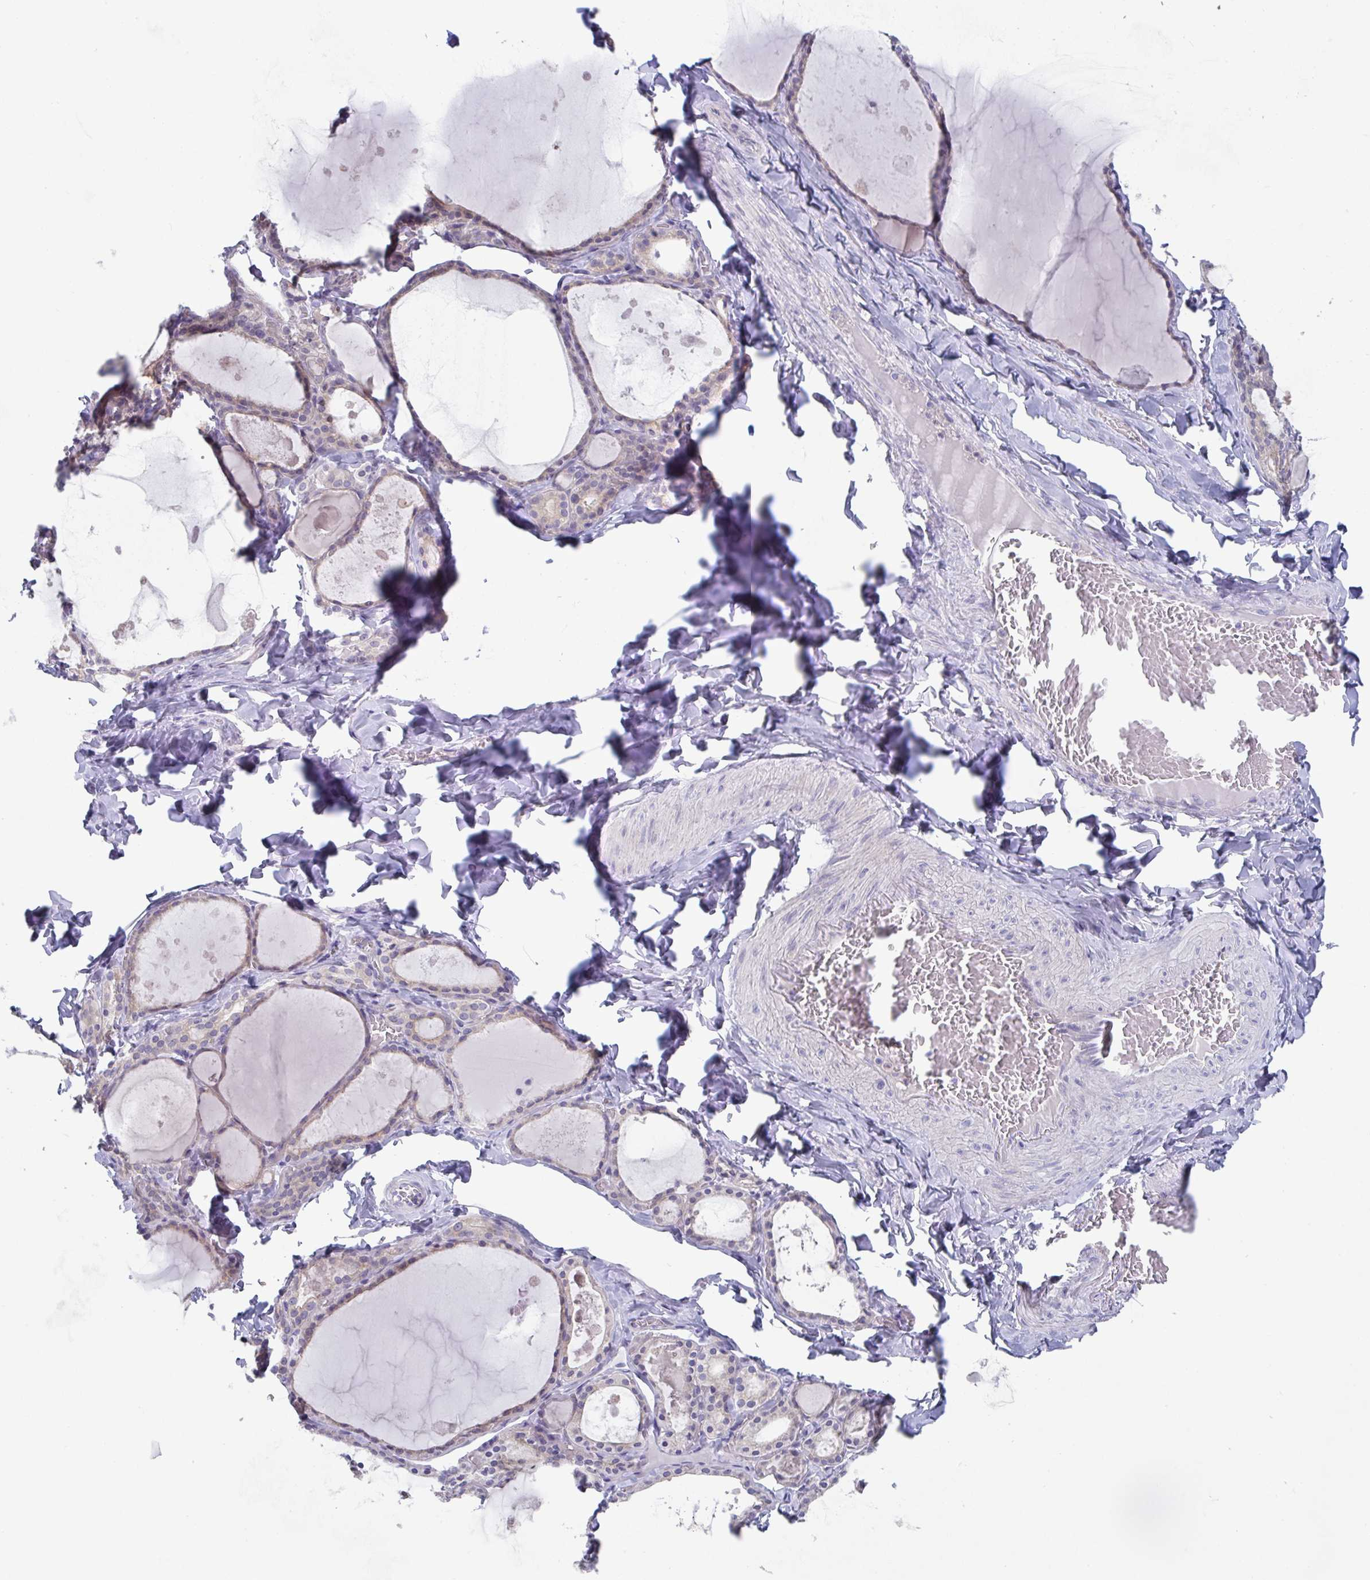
{"staining": {"intensity": "negative", "quantity": "none", "location": "none"}, "tissue": "thyroid gland", "cell_type": "Glandular cells", "image_type": "normal", "snomed": [{"axis": "morphology", "description": "Normal tissue, NOS"}, {"axis": "topography", "description": "Thyroid gland"}], "caption": "Benign thyroid gland was stained to show a protein in brown. There is no significant expression in glandular cells.", "gene": "PTPRD", "patient": {"sex": "male", "age": 56}}